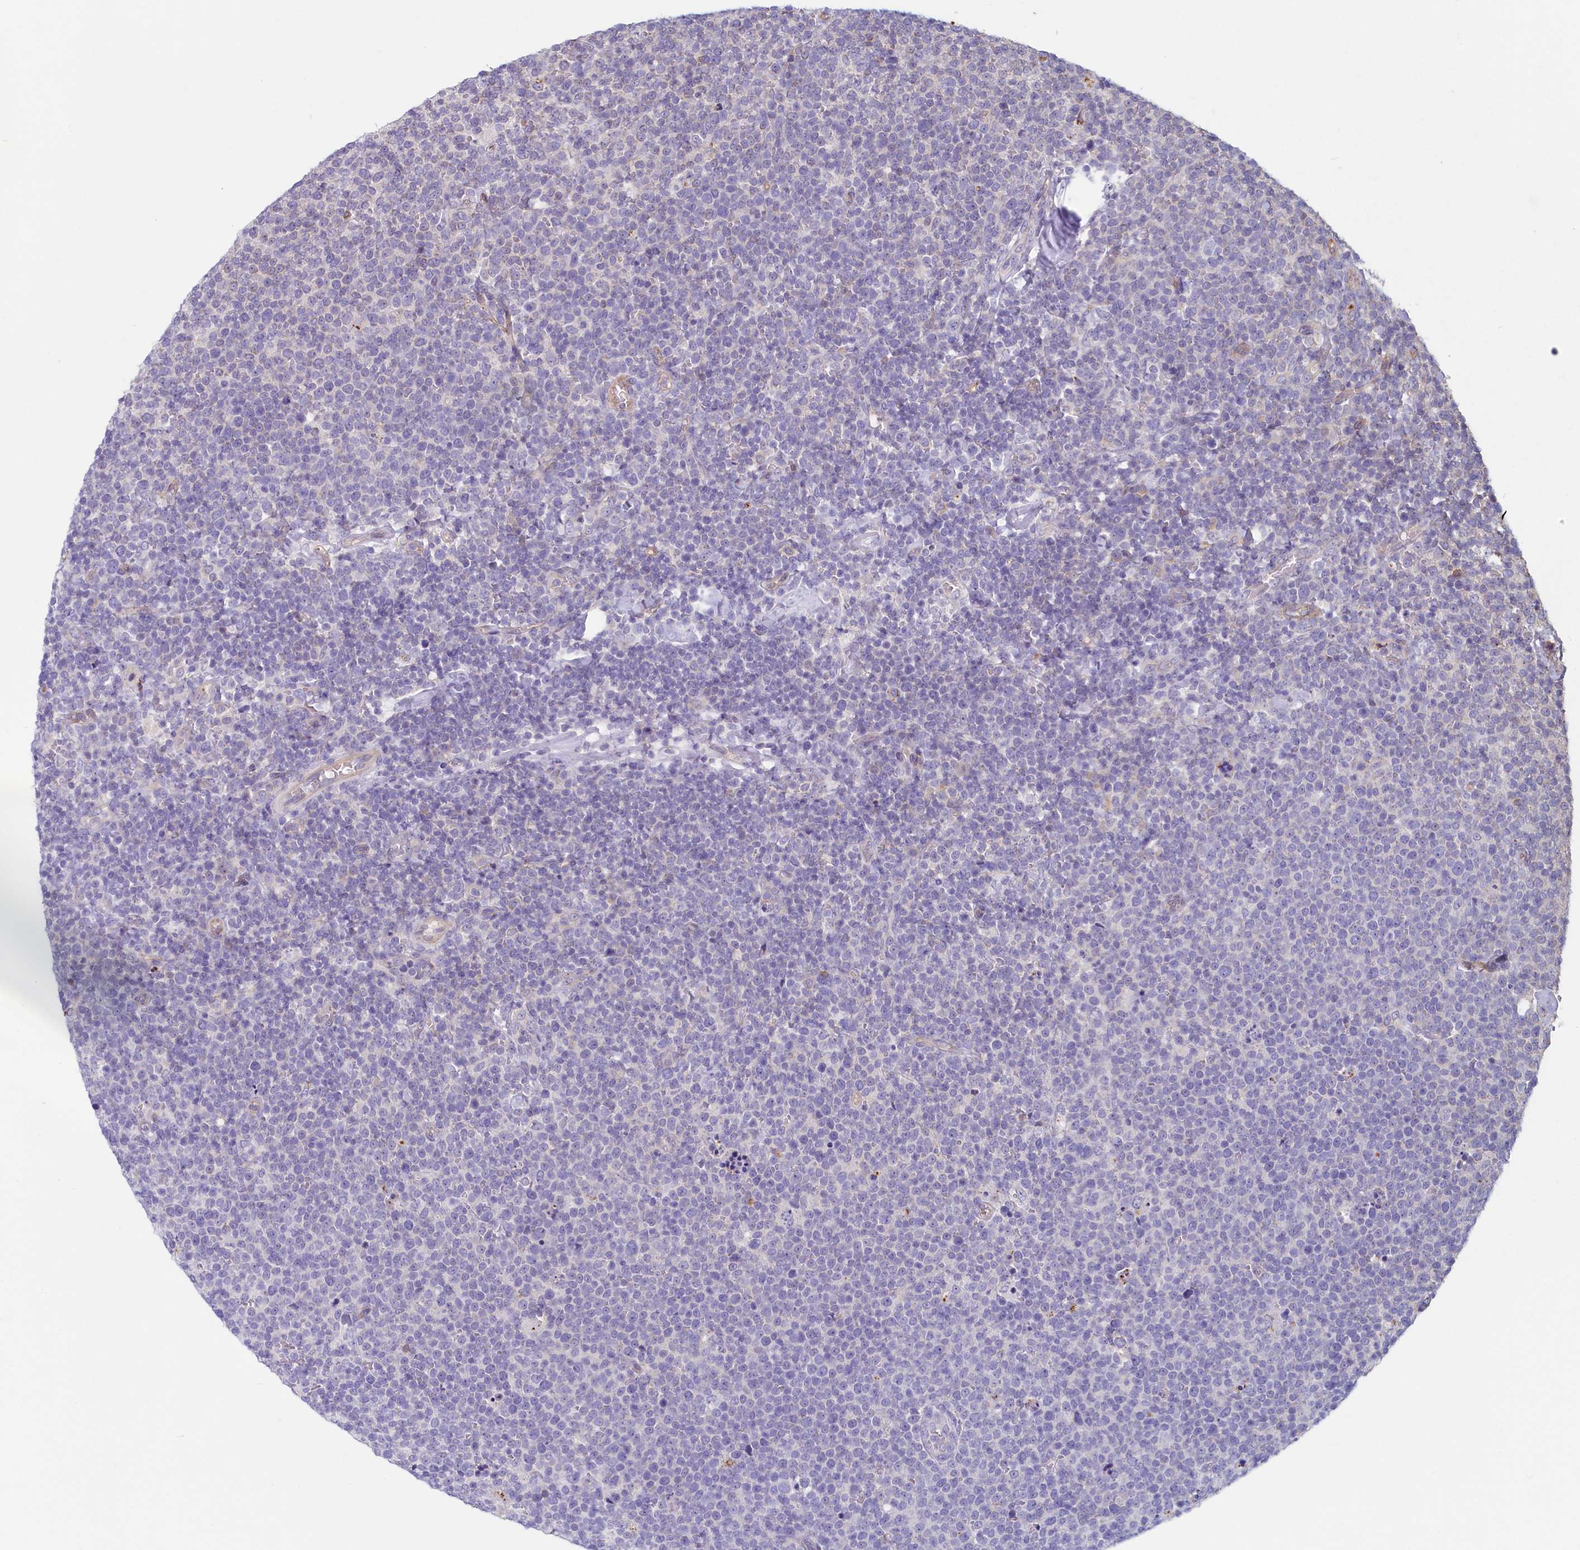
{"staining": {"intensity": "negative", "quantity": "none", "location": "none"}, "tissue": "lymphoma", "cell_type": "Tumor cells", "image_type": "cancer", "snomed": [{"axis": "morphology", "description": "Malignant lymphoma, non-Hodgkin's type, High grade"}, {"axis": "topography", "description": "Lymph node"}], "caption": "High-grade malignant lymphoma, non-Hodgkin's type was stained to show a protein in brown. There is no significant positivity in tumor cells. (DAB immunohistochemistry visualized using brightfield microscopy, high magnification).", "gene": "LMOD3", "patient": {"sex": "male", "age": 61}}